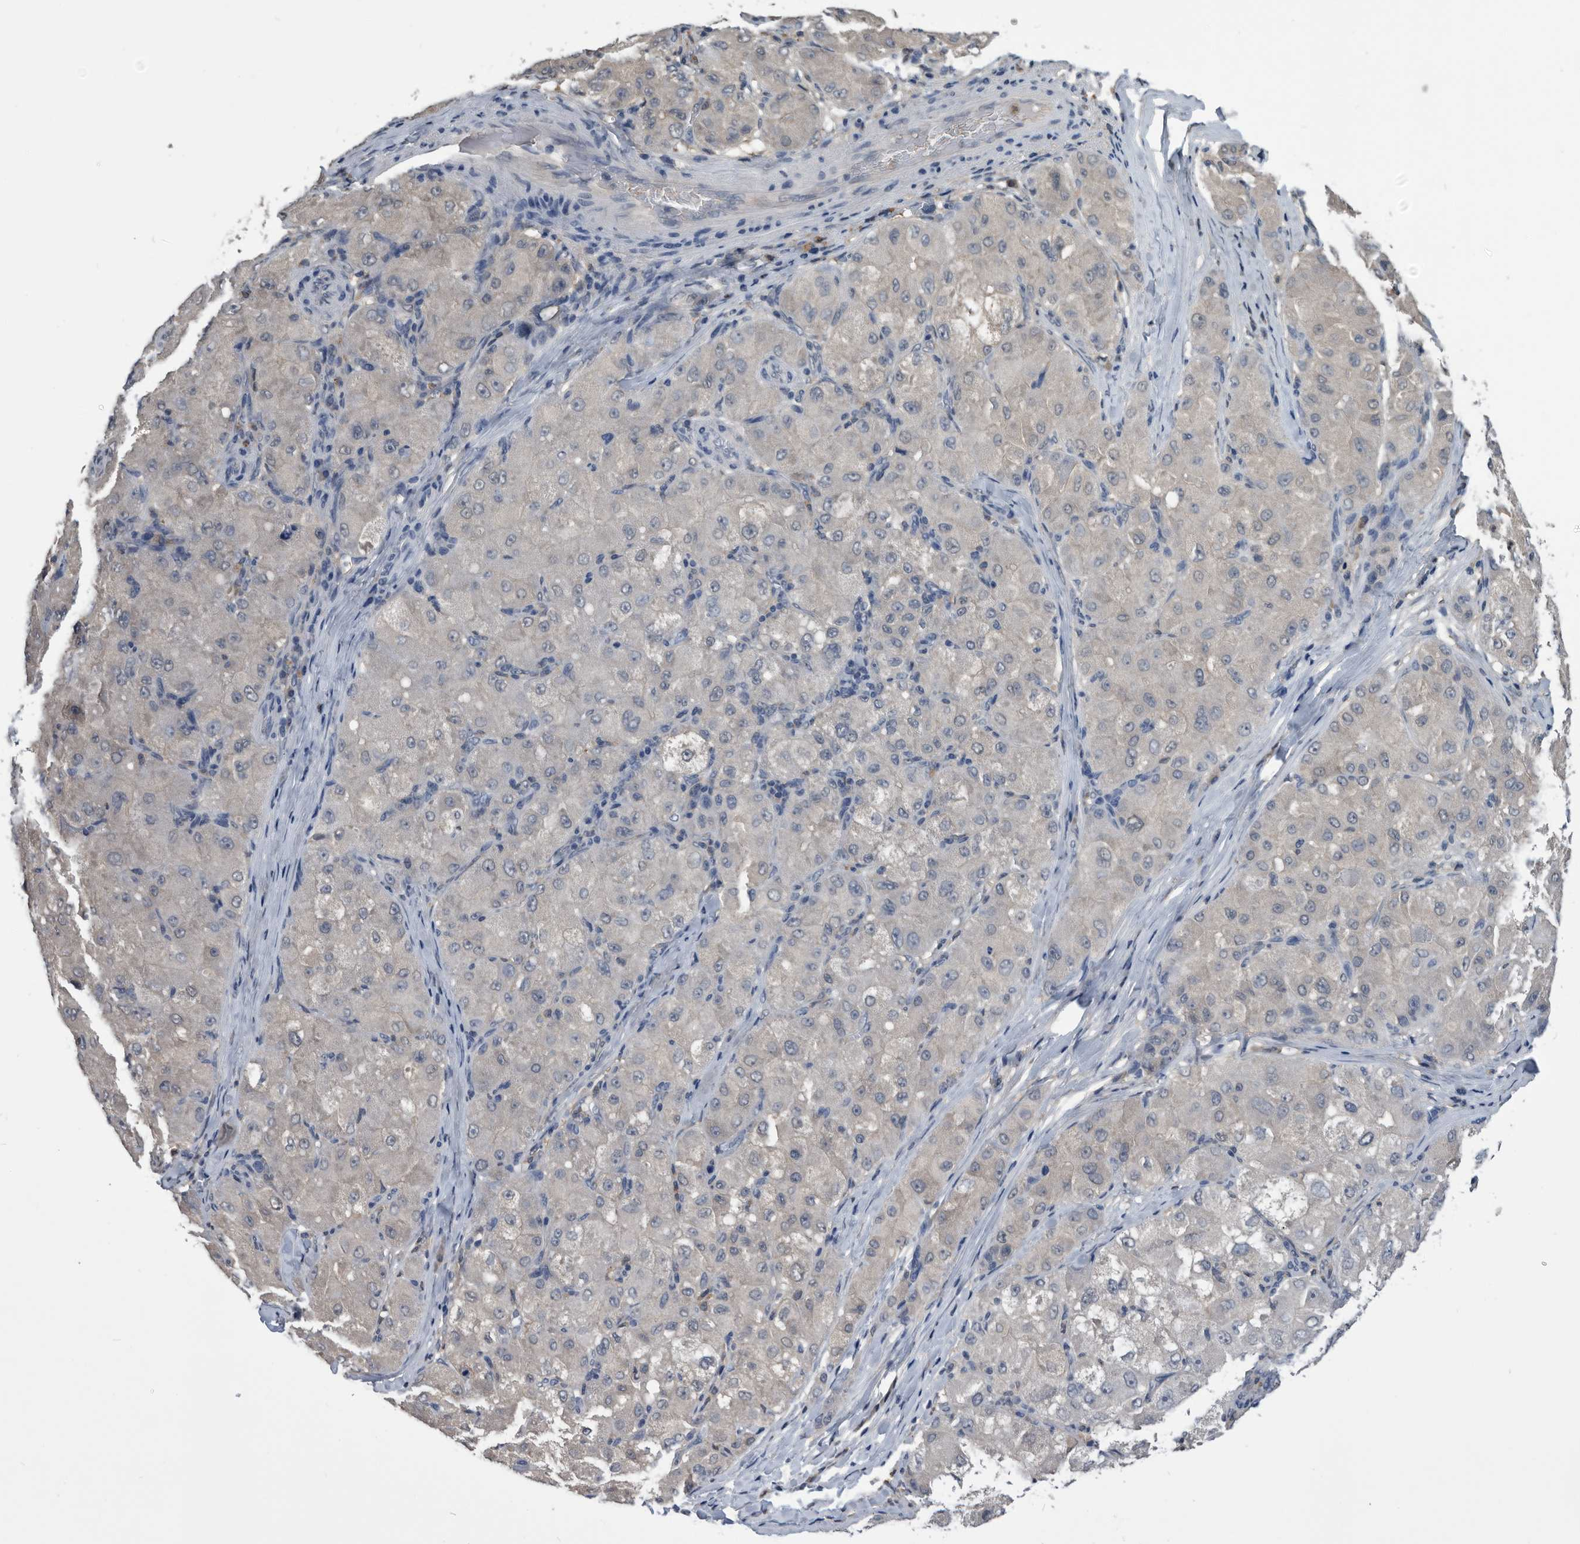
{"staining": {"intensity": "weak", "quantity": "<25%", "location": "cytoplasmic/membranous"}, "tissue": "liver cancer", "cell_type": "Tumor cells", "image_type": "cancer", "snomed": [{"axis": "morphology", "description": "Carcinoma, Hepatocellular, NOS"}, {"axis": "topography", "description": "Liver"}], "caption": "Hepatocellular carcinoma (liver) was stained to show a protein in brown. There is no significant expression in tumor cells.", "gene": "PDXK", "patient": {"sex": "male", "age": 80}}